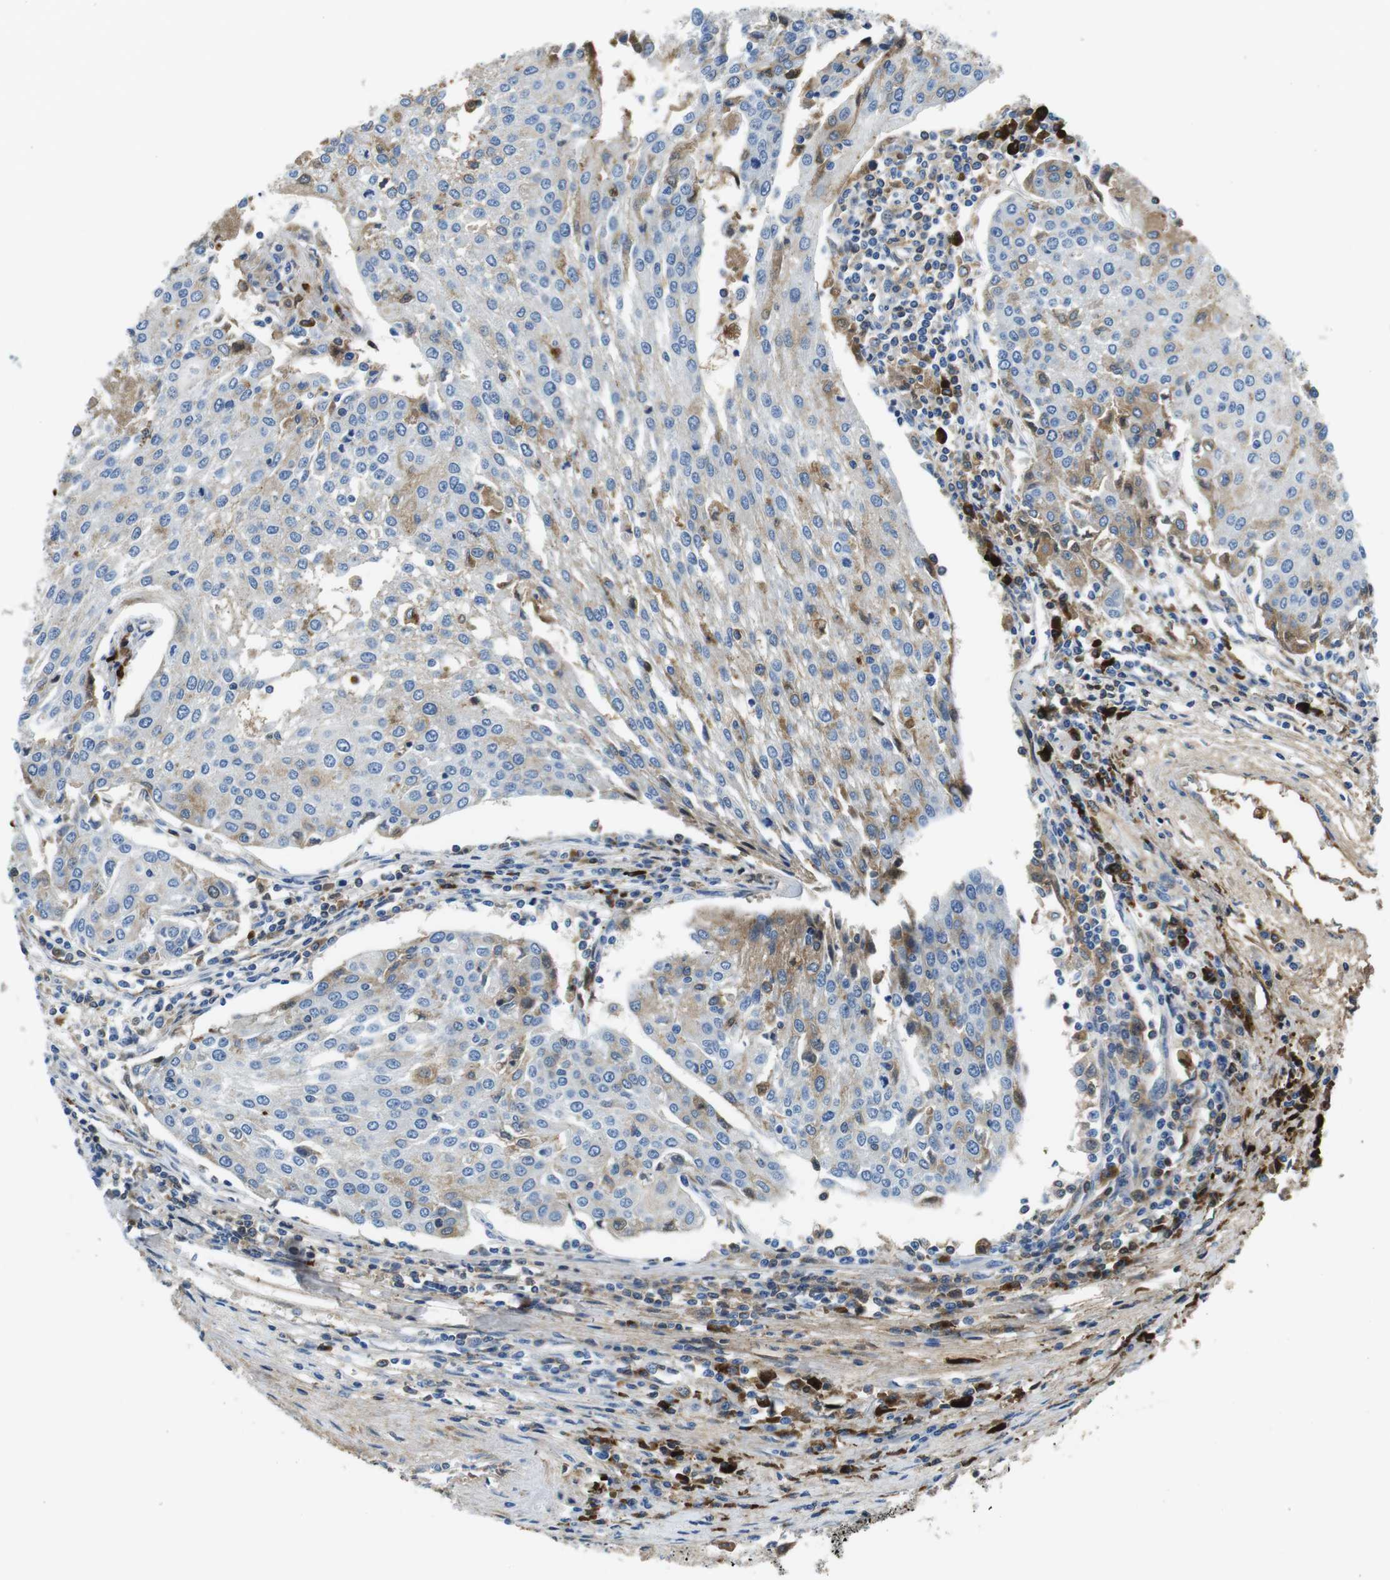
{"staining": {"intensity": "weak", "quantity": "25%-75%", "location": "cytoplasmic/membranous"}, "tissue": "urothelial cancer", "cell_type": "Tumor cells", "image_type": "cancer", "snomed": [{"axis": "morphology", "description": "Urothelial carcinoma, High grade"}, {"axis": "topography", "description": "Urinary bladder"}], "caption": "There is low levels of weak cytoplasmic/membranous expression in tumor cells of urothelial cancer, as demonstrated by immunohistochemical staining (brown color).", "gene": "IGKC", "patient": {"sex": "female", "age": 85}}